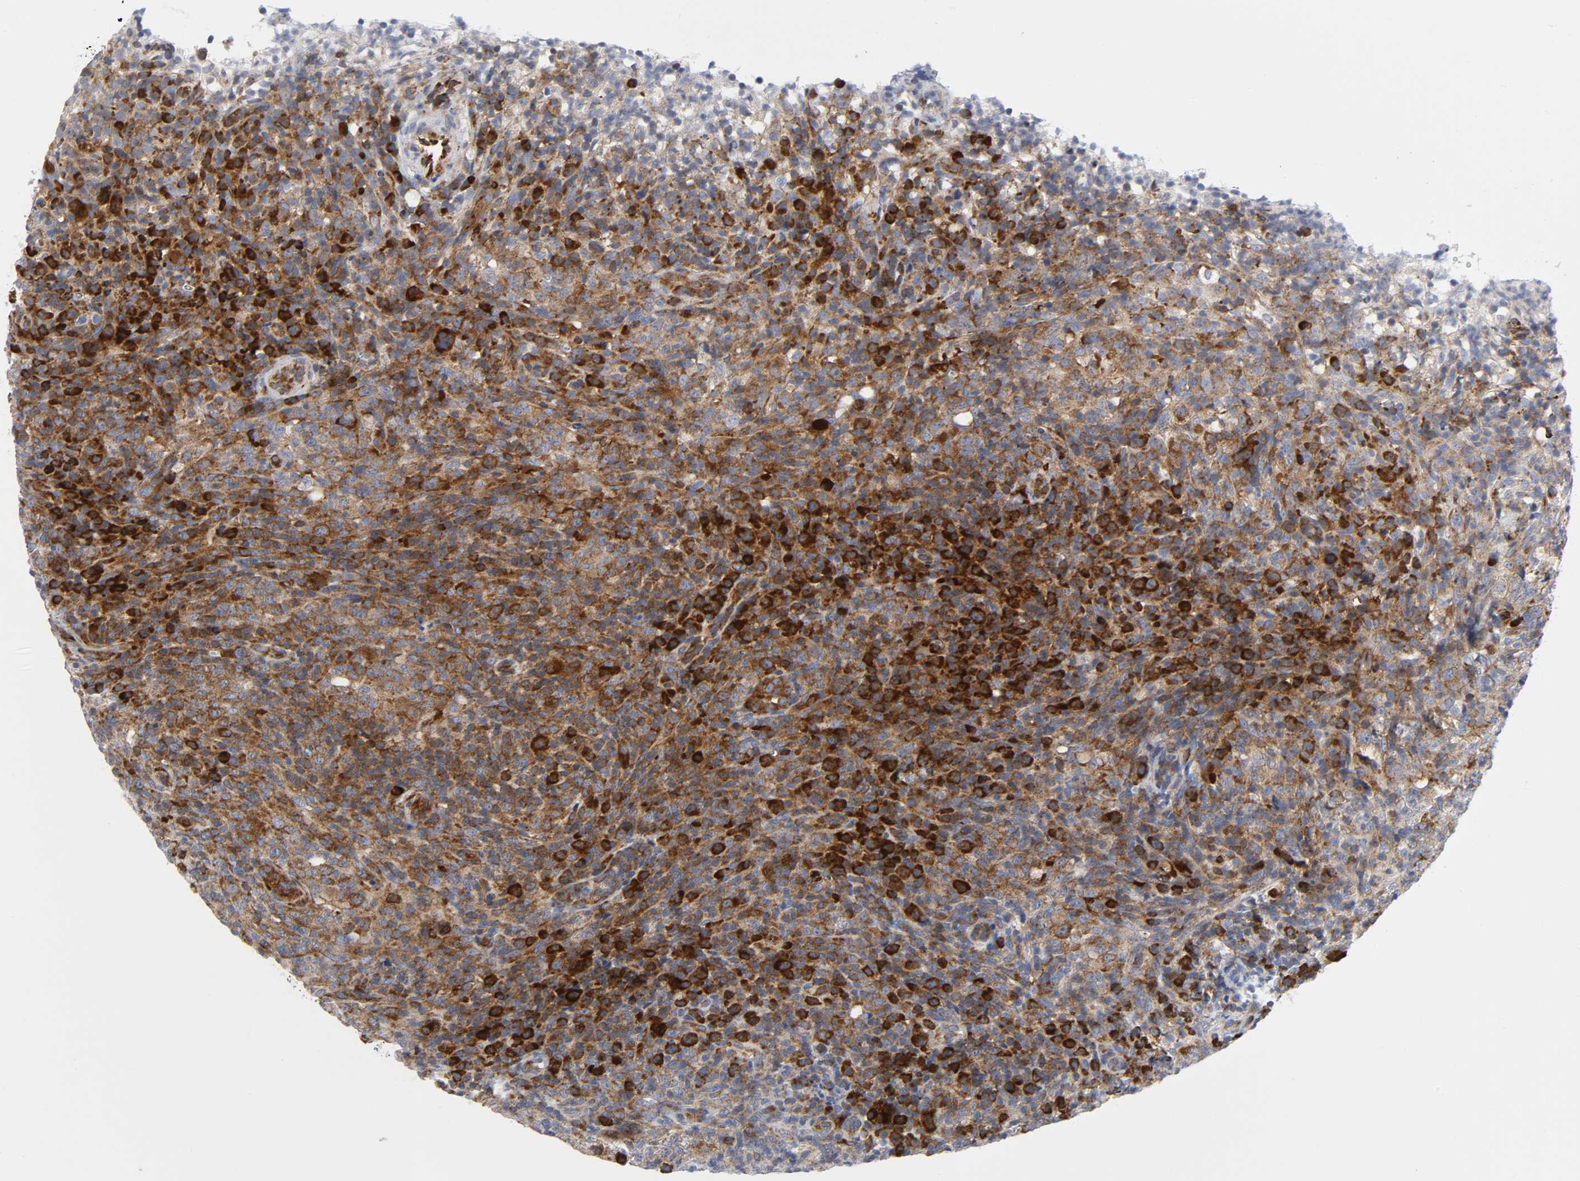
{"staining": {"intensity": "strong", "quantity": ">75%", "location": "cytoplasmic/membranous"}, "tissue": "lymphoma", "cell_type": "Tumor cells", "image_type": "cancer", "snomed": [{"axis": "morphology", "description": "Malignant lymphoma, non-Hodgkin's type, High grade"}, {"axis": "topography", "description": "Lymph node"}], "caption": "Immunohistochemistry photomicrograph of neoplastic tissue: human malignant lymphoma, non-Hodgkin's type (high-grade) stained using IHC reveals high levels of strong protein expression localized specifically in the cytoplasmic/membranous of tumor cells, appearing as a cytoplasmic/membranous brown color.", "gene": "REL", "patient": {"sex": "female", "age": 76}}